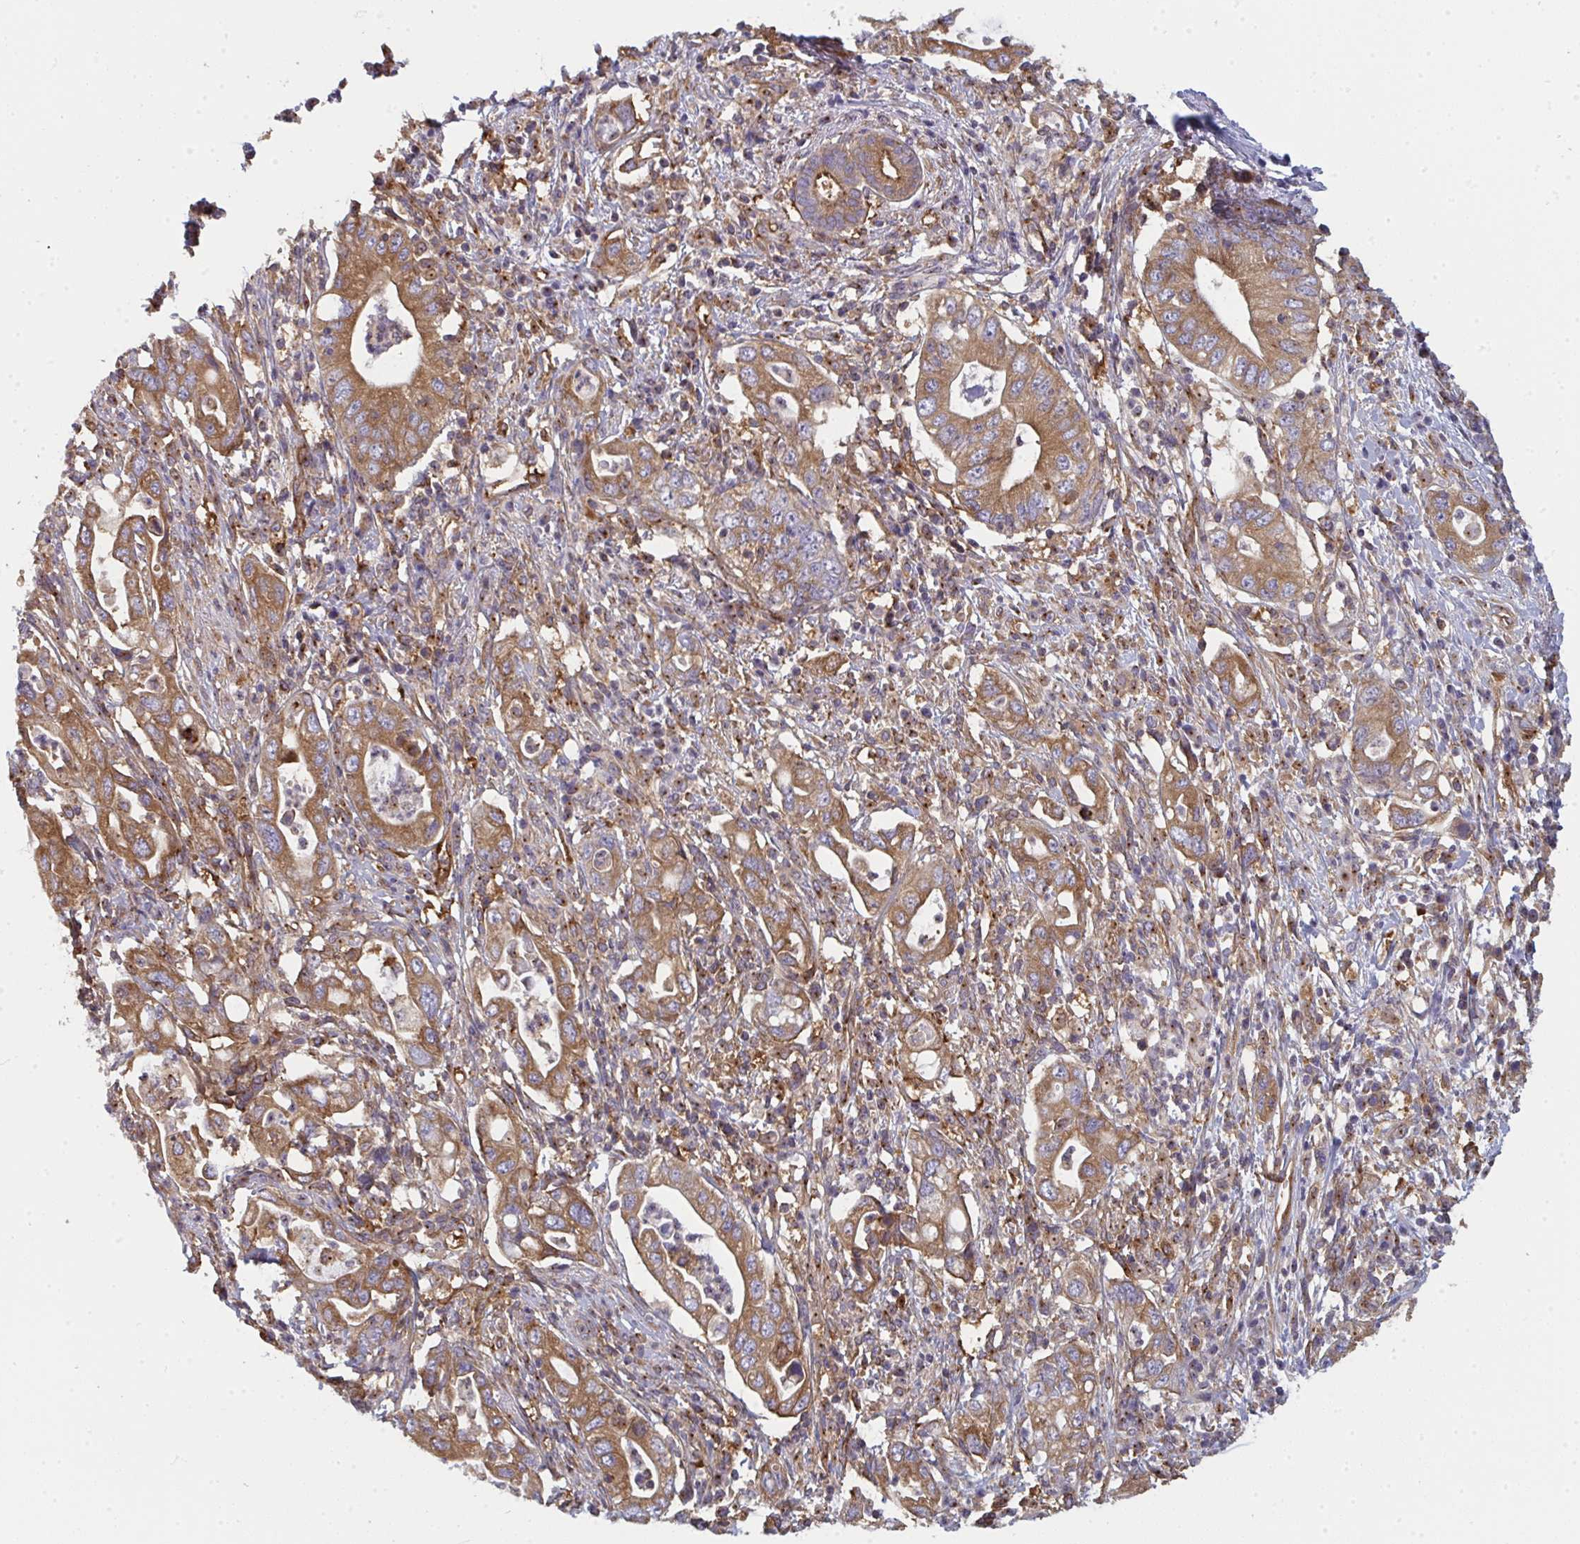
{"staining": {"intensity": "moderate", "quantity": ">75%", "location": "cytoplasmic/membranous"}, "tissue": "pancreatic cancer", "cell_type": "Tumor cells", "image_type": "cancer", "snomed": [{"axis": "morphology", "description": "Adenocarcinoma, NOS"}, {"axis": "topography", "description": "Pancreas"}], "caption": "Pancreatic adenocarcinoma stained for a protein exhibits moderate cytoplasmic/membranous positivity in tumor cells.", "gene": "DYNC1I2", "patient": {"sex": "female", "age": 72}}